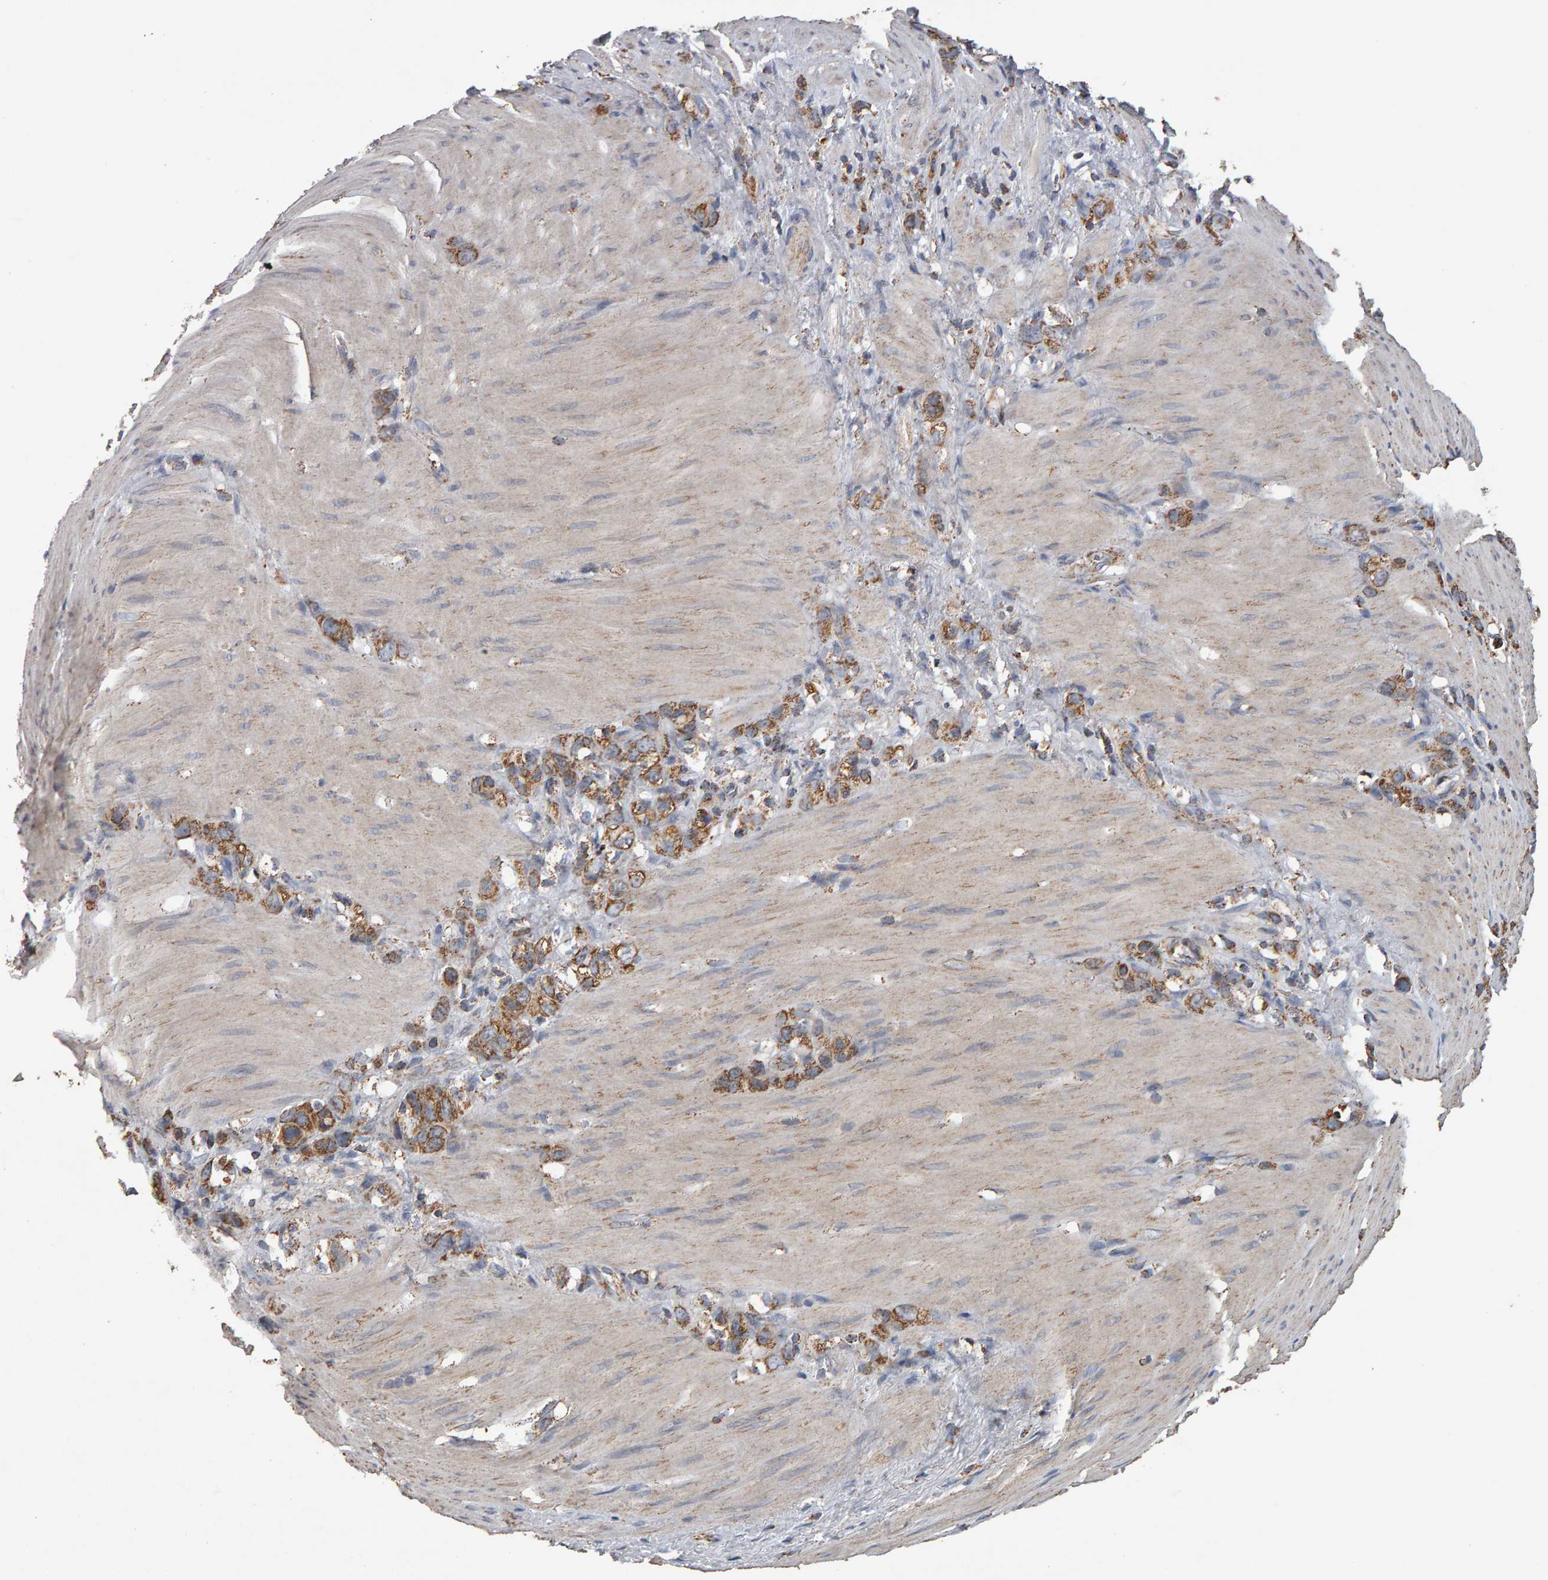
{"staining": {"intensity": "moderate", "quantity": ">75%", "location": "cytoplasmic/membranous"}, "tissue": "stomach cancer", "cell_type": "Tumor cells", "image_type": "cancer", "snomed": [{"axis": "morphology", "description": "Normal tissue, NOS"}, {"axis": "morphology", "description": "Adenocarcinoma, NOS"}, {"axis": "morphology", "description": "Adenocarcinoma, High grade"}, {"axis": "topography", "description": "Stomach, upper"}, {"axis": "topography", "description": "Stomach"}], "caption": "DAB (3,3'-diaminobenzidine) immunohistochemical staining of stomach high-grade adenocarcinoma displays moderate cytoplasmic/membranous protein positivity in about >75% of tumor cells.", "gene": "TOM1L1", "patient": {"sex": "female", "age": 65}}